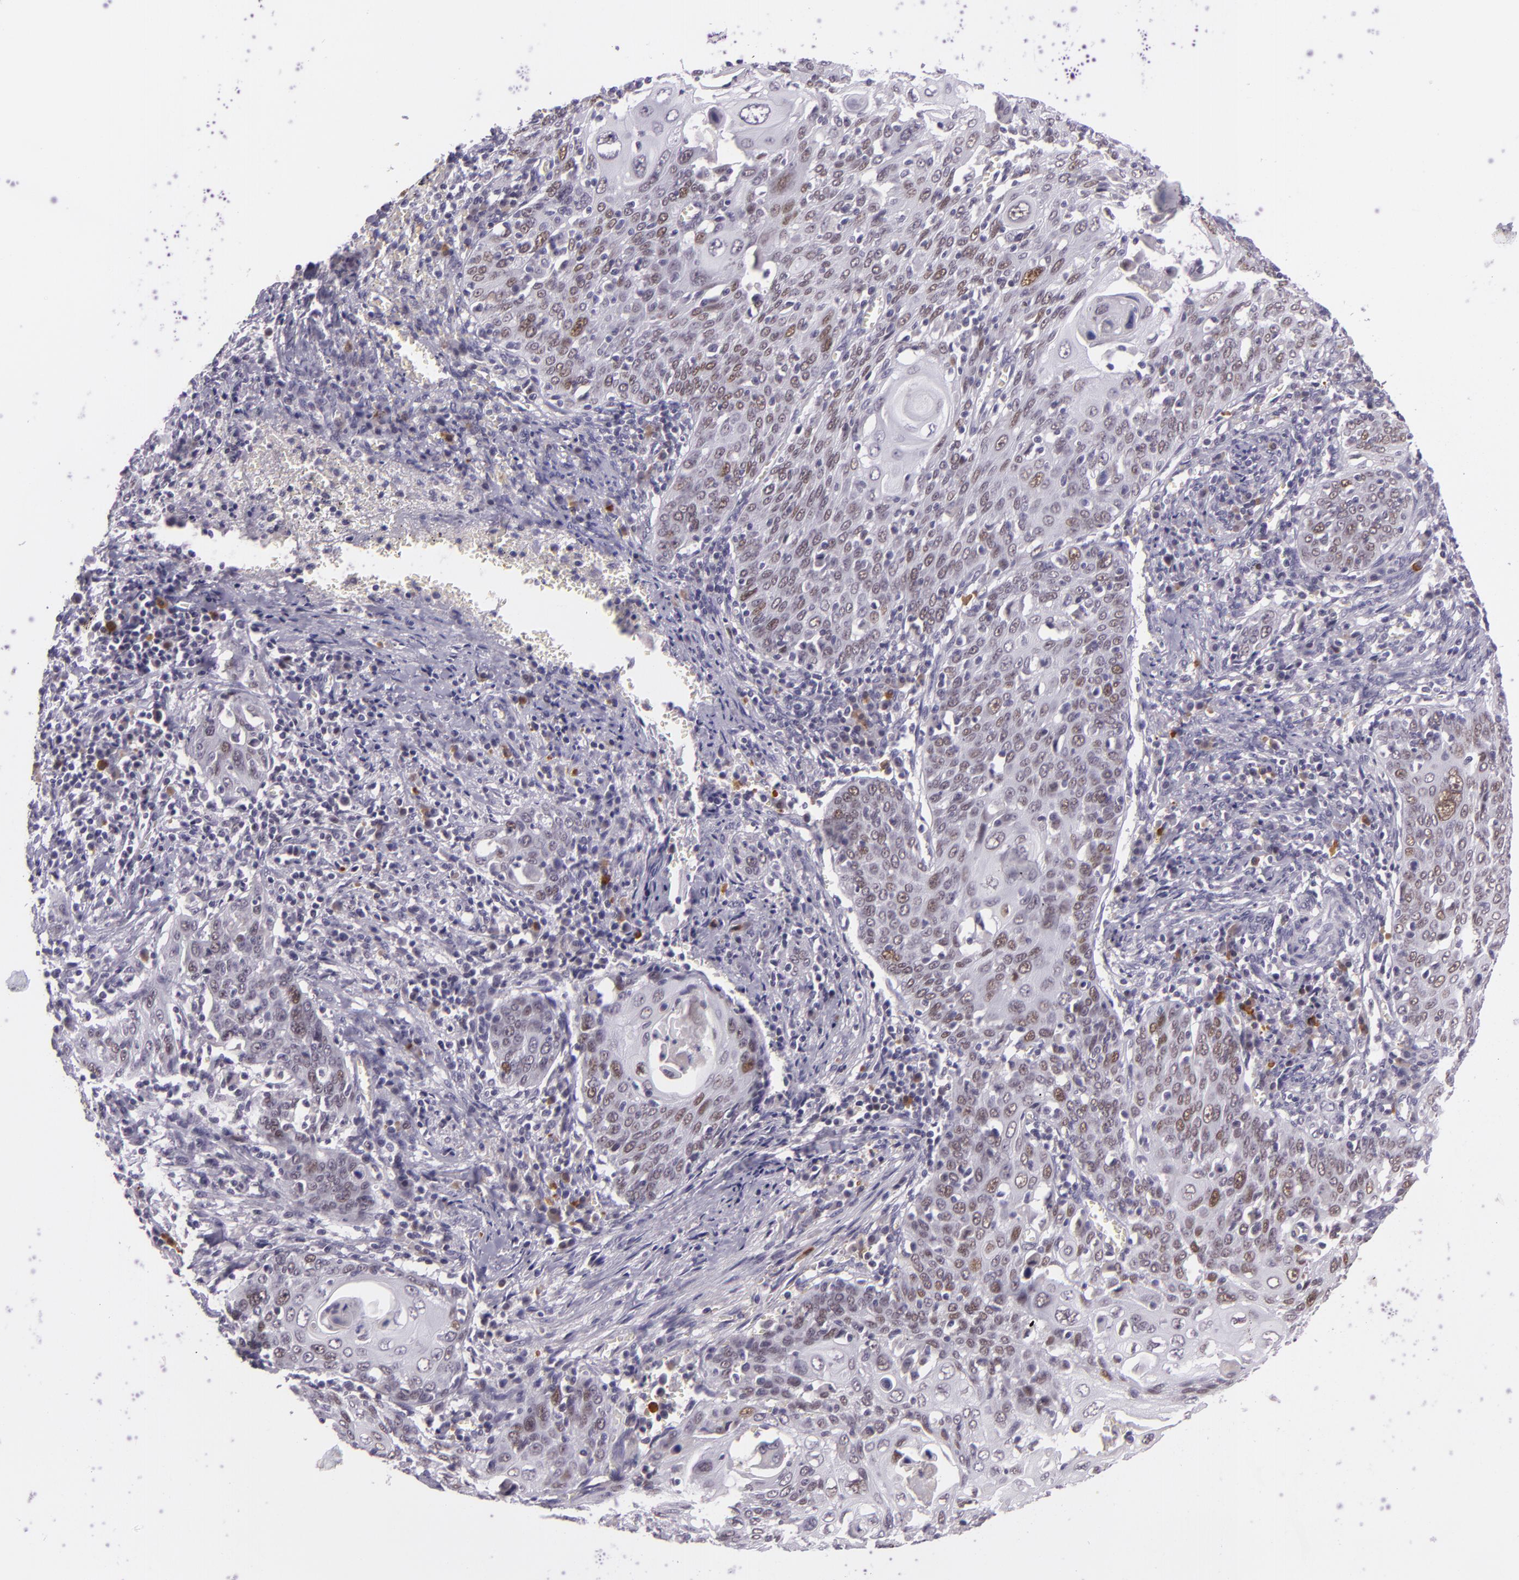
{"staining": {"intensity": "weak", "quantity": "25%-75%", "location": "nuclear"}, "tissue": "cervical cancer", "cell_type": "Tumor cells", "image_type": "cancer", "snomed": [{"axis": "morphology", "description": "Squamous cell carcinoma, NOS"}, {"axis": "topography", "description": "Cervix"}], "caption": "Cervical squamous cell carcinoma tissue demonstrates weak nuclear staining in about 25%-75% of tumor cells, visualized by immunohistochemistry.", "gene": "CHEK2", "patient": {"sex": "female", "age": 54}}